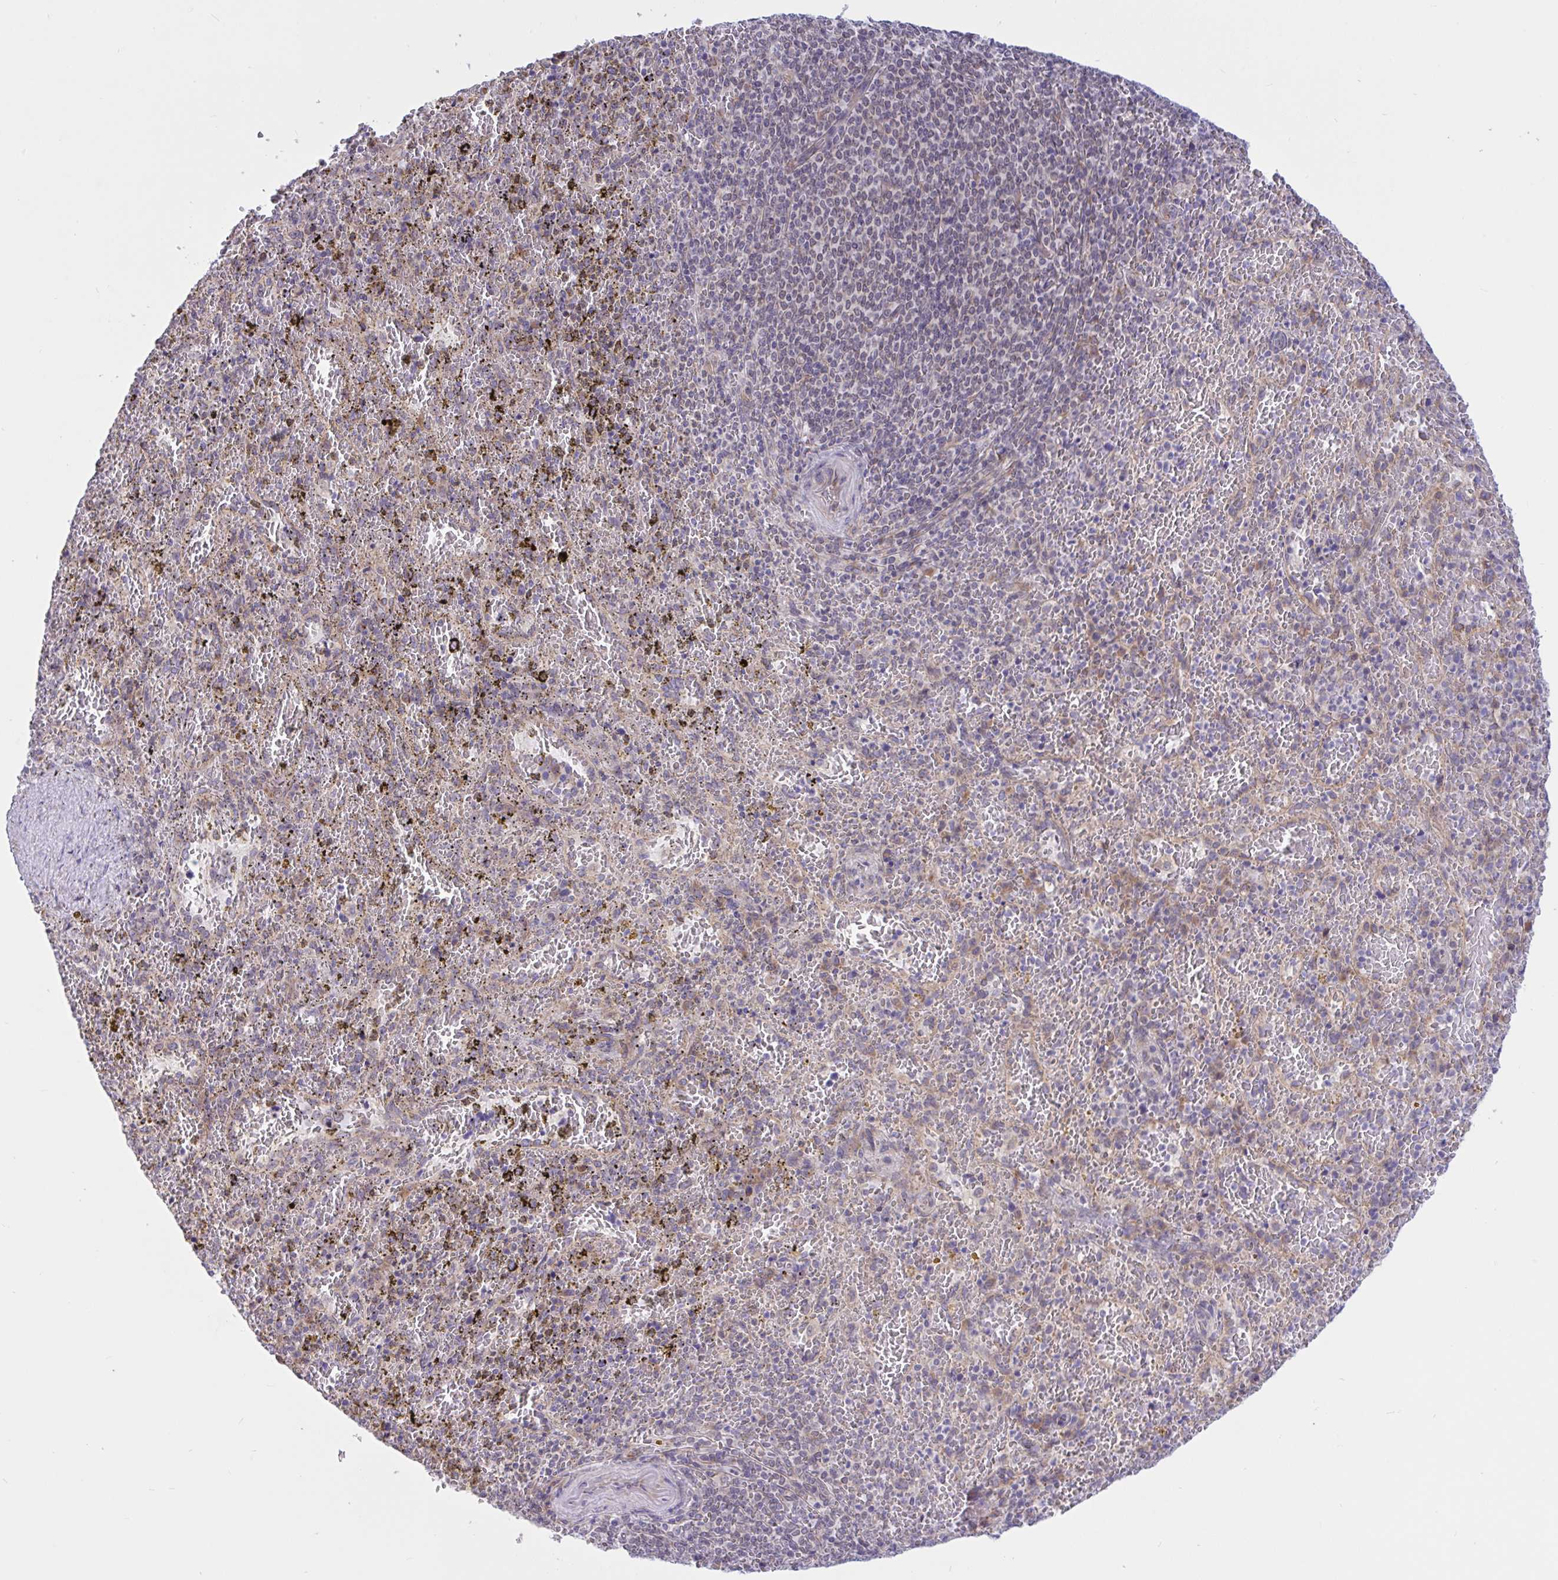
{"staining": {"intensity": "negative", "quantity": "none", "location": "none"}, "tissue": "spleen", "cell_type": "Cells in red pulp", "image_type": "normal", "snomed": [{"axis": "morphology", "description": "Normal tissue, NOS"}, {"axis": "topography", "description": "Spleen"}], "caption": "Unremarkable spleen was stained to show a protein in brown. There is no significant expression in cells in red pulp. The staining was performed using DAB to visualize the protein expression in brown, while the nuclei were stained in blue with hematoxylin (Magnification: 20x).", "gene": "CAMLG", "patient": {"sex": "female", "age": 50}}